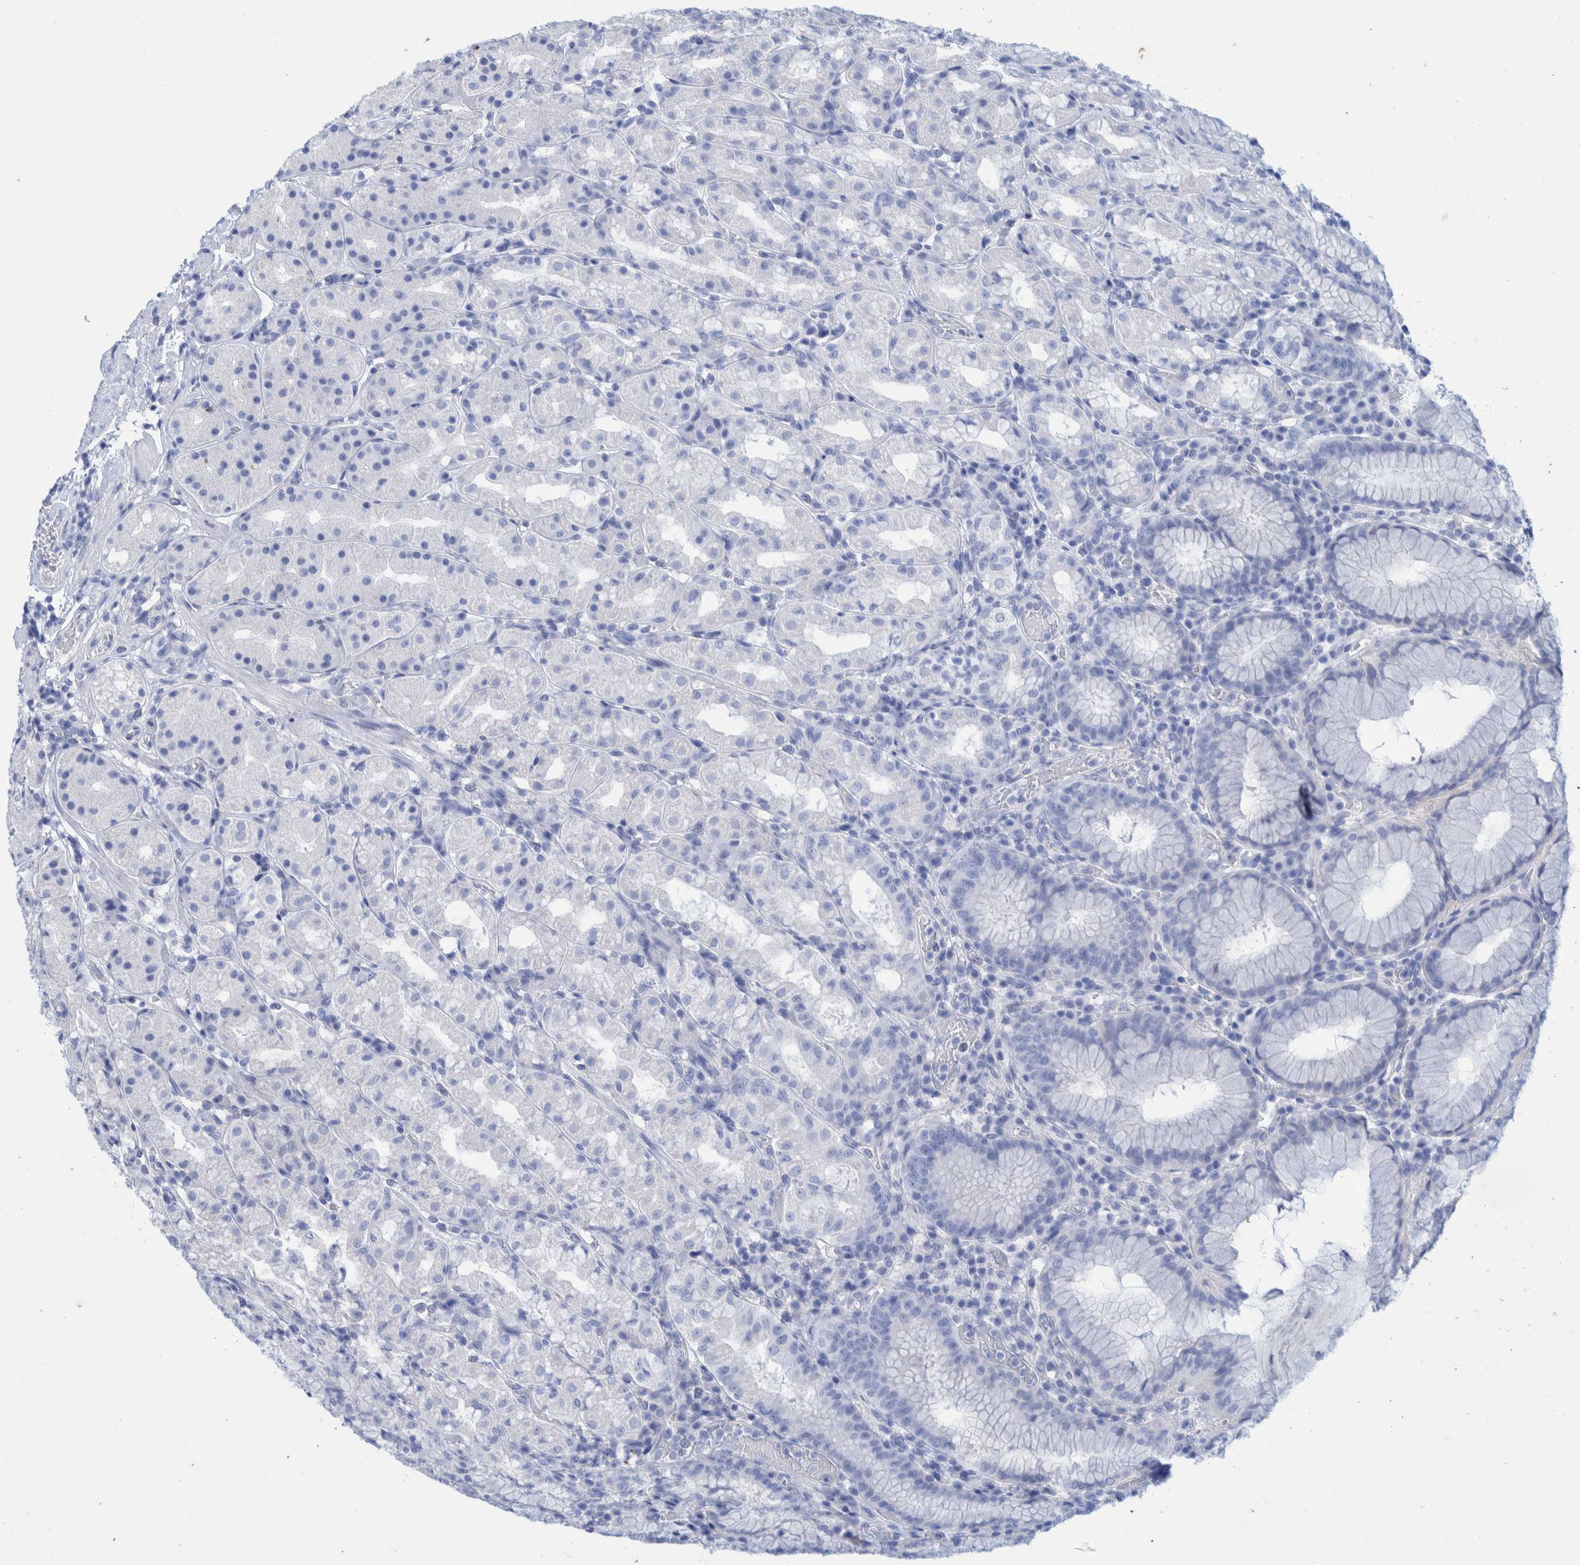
{"staining": {"intensity": "negative", "quantity": "none", "location": "none"}, "tissue": "stomach", "cell_type": "Glandular cells", "image_type": "normal", "snomed": [{"axis": "morphology", "description": "Normal tissue, NOS"}, {"axis": "topography", "description": "Stomach, lower"}], "caption": "This is an IHC histopathology image of benign stomach. There is no positivity in glandular cells.", "gene": "PERP", "patient": {"sex": "female", "age": 56}}